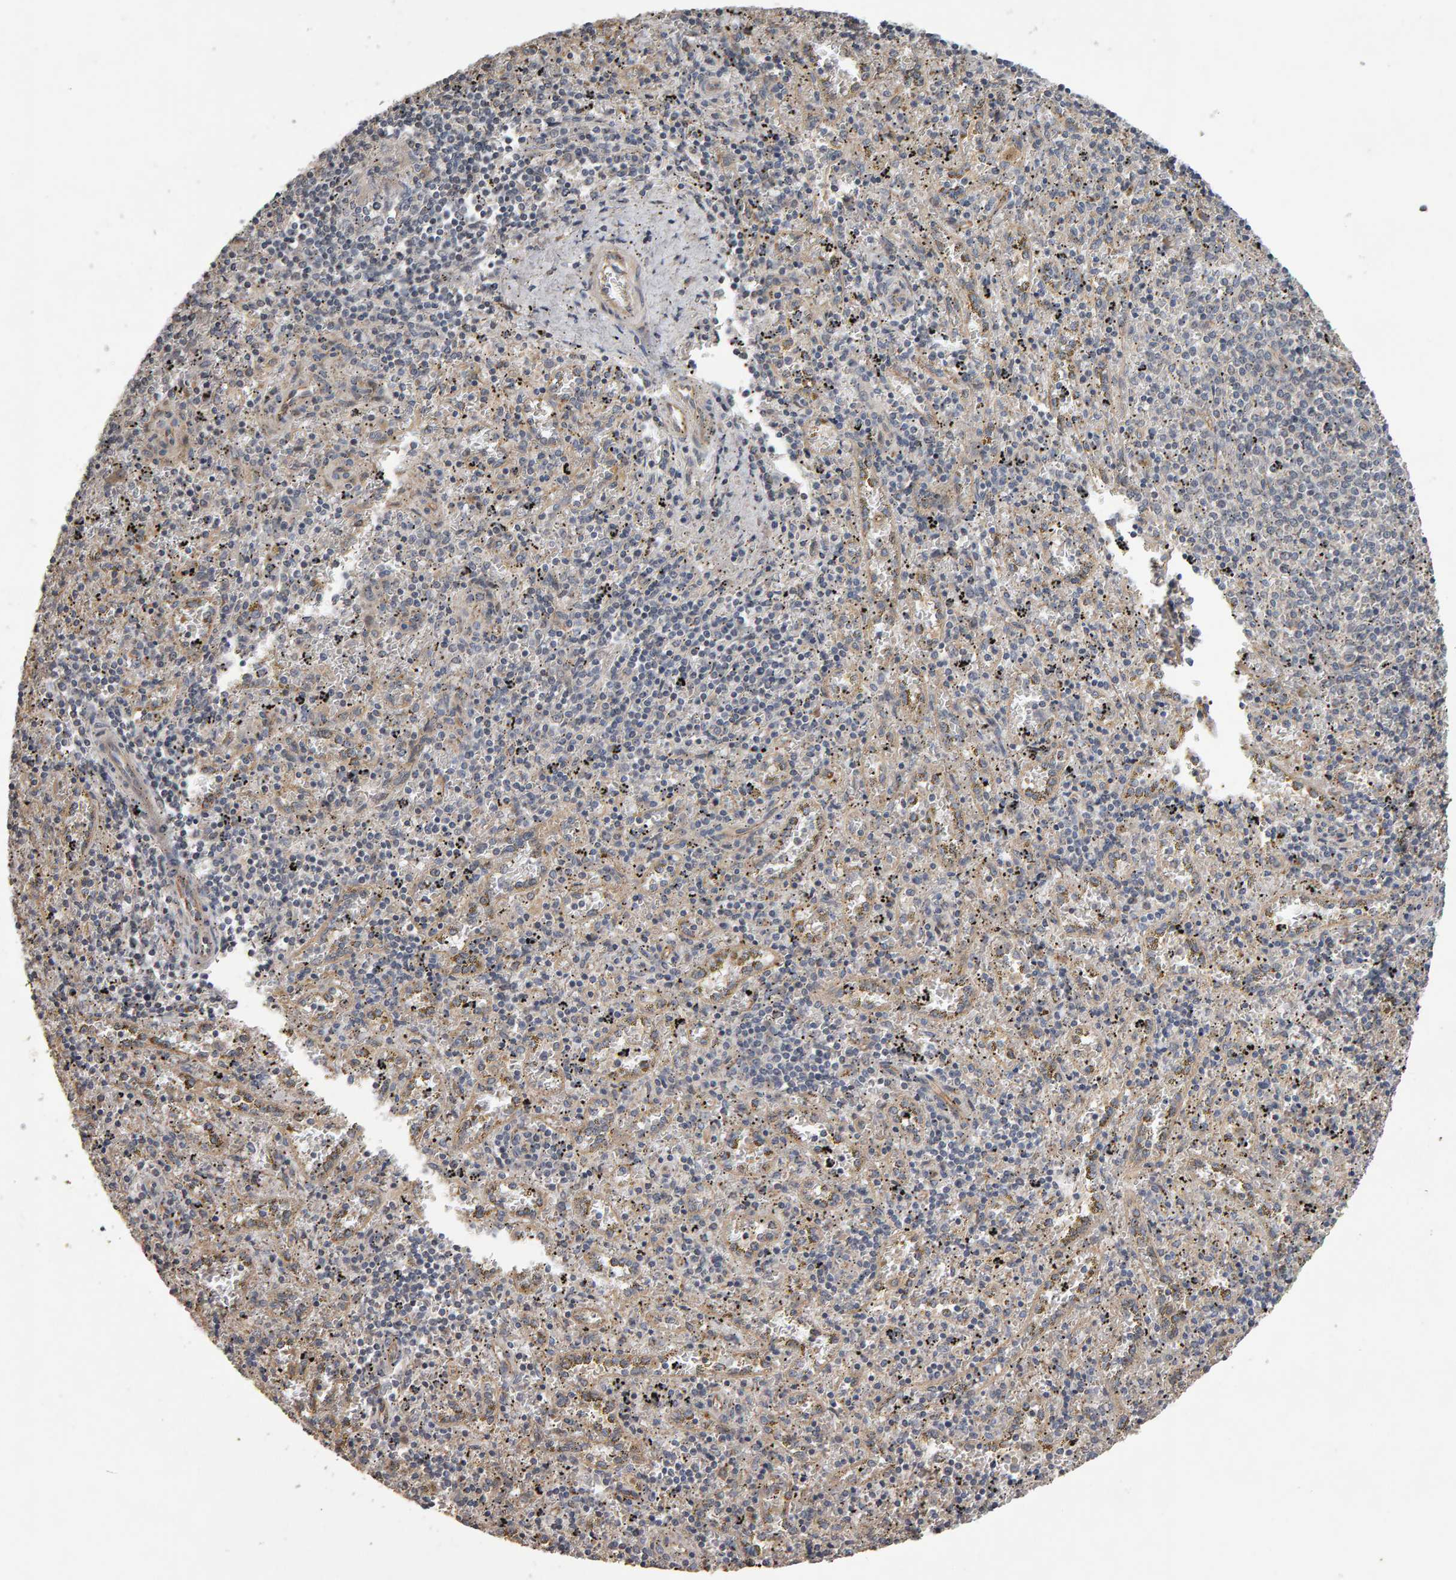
{"staining": {"intensity": "negative", "quantity": "none", "location": "none"}, "tissue": "spleen", "cell_type": "Cells in red pulp", "image_type": "normal", "snomed": [{"axis": "morphology", "description": "Normal tissue, NOS"}, {"axis": "topography", "description": "Spleen"}], "caption": "Immunohistochemistry of benign spleen demonstrates no expression in cells in red pulp. (Stains: DAB (3,3'-diaminobenzidine) immunohistochemistry with hematoxylin counter stain, Microscopy: brightfield microscopy at high magnification).", "gene": "COASY", "patient": {"sex": "male", "age": 11}}